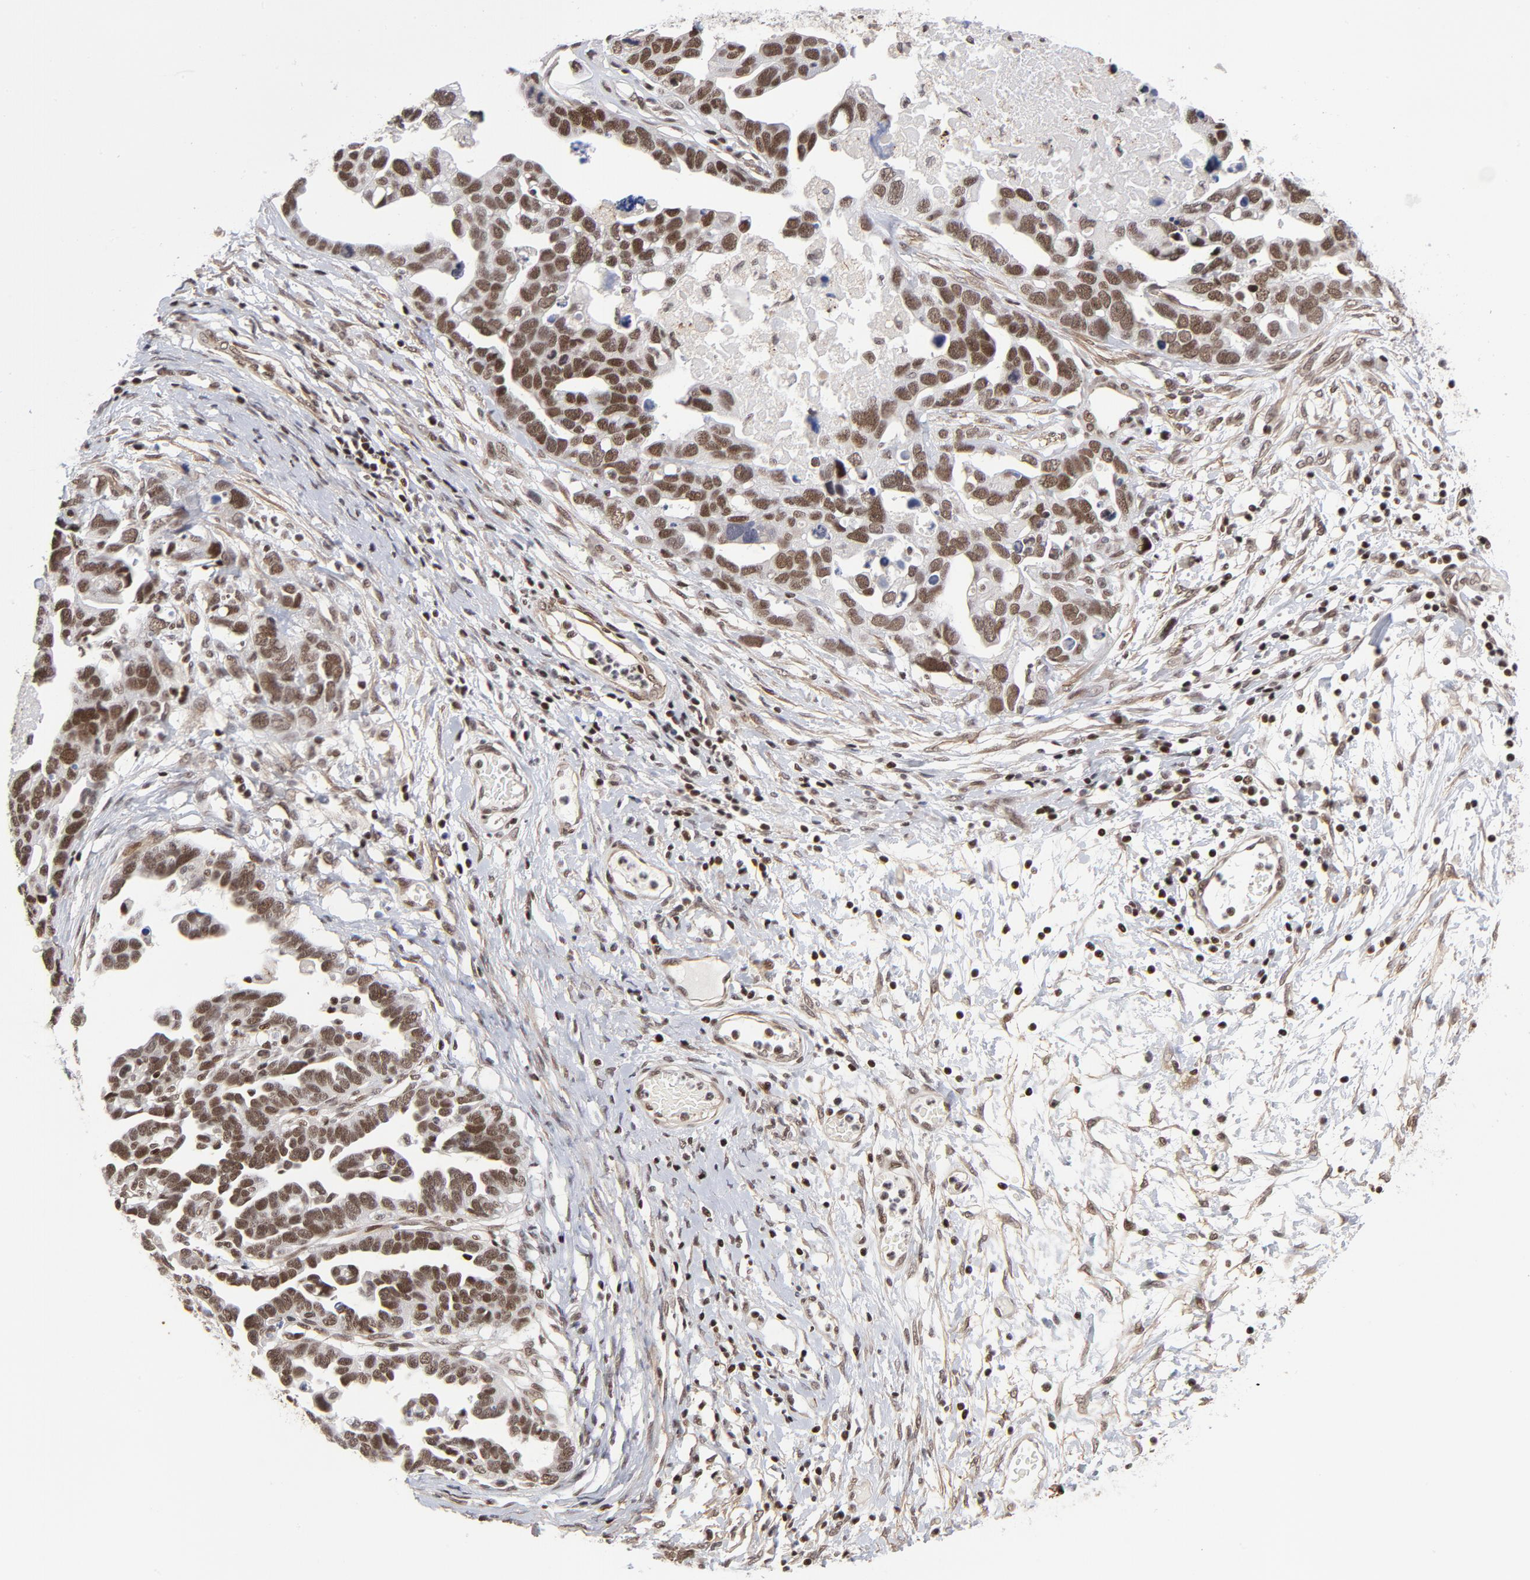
{"staining": {"intensity": "strong", "quantity": ">75%", "location": "nuclear"}, "tissue": "ovarian cancer", "cell_type": "Tumor cells", "image_type": "cancer", "snomed": [{"axis": "morphology", "description": "Cystadenocarcinoma, serous, NOS"}, {"axis": "topography", "description": "Ovary"}], "caption": "Brown immunohistochemical staining in ovarian cancer reveals strong nuclear staining in about >75% of tumor cells.", "gene": "CTCF", "patient": {"sex": "female", "age": 54}}